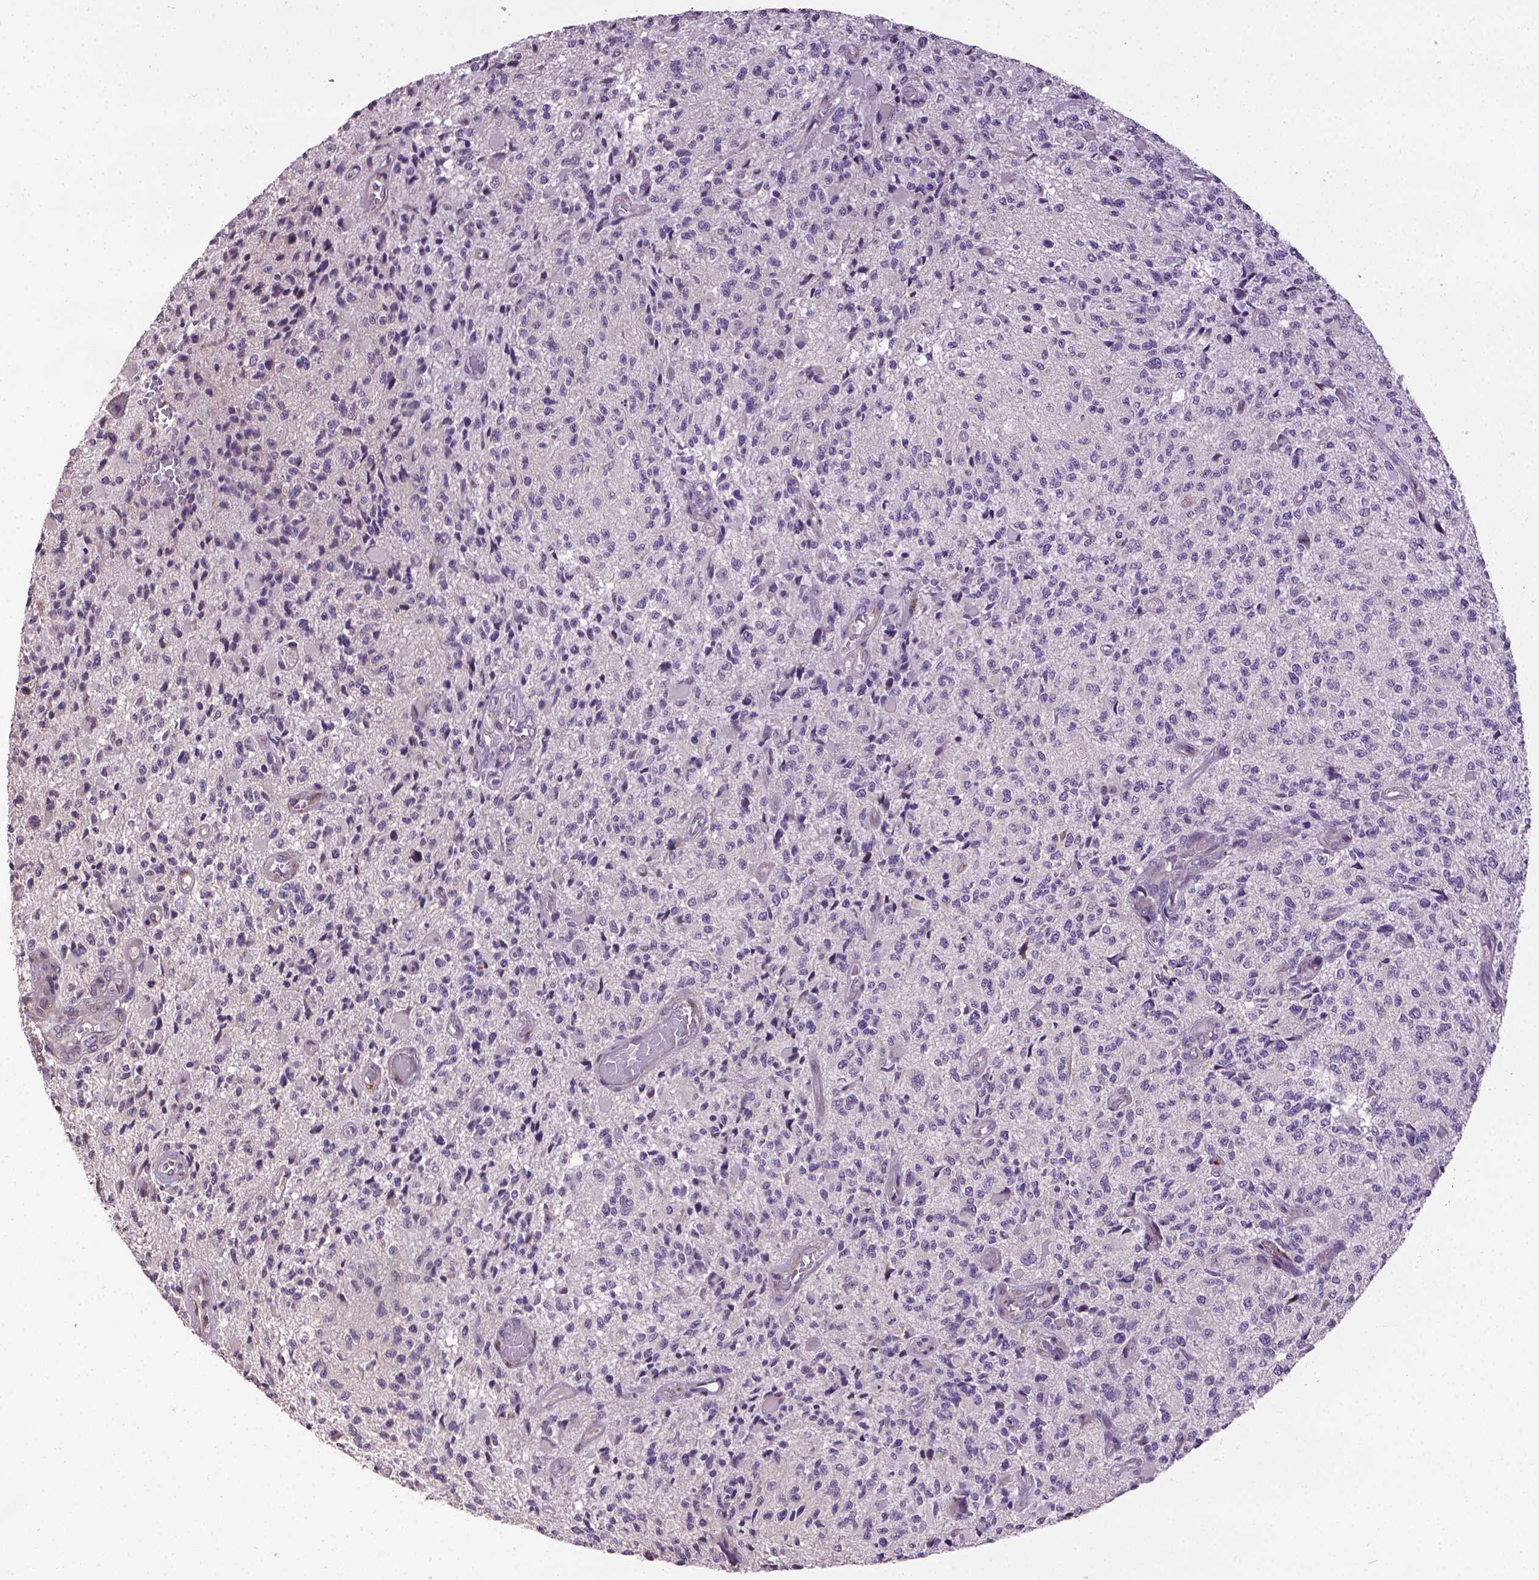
{"staining": {"intensity": "negative", "quantity": "none", "location": "none"}, "tissue": "glioma", "cell_type": "Tumor cells", "image_type": "cancer", "snomed": [{"axis": "morphology", "description": "Glioma, malignant, High grade"}, {"axis": "topography", "description": "Brain"}], "caption": "Tumor cells are negative for brown protein staining in glioma.", "gene": "CPM", "patient": {"sex": "female", "age": 63}}